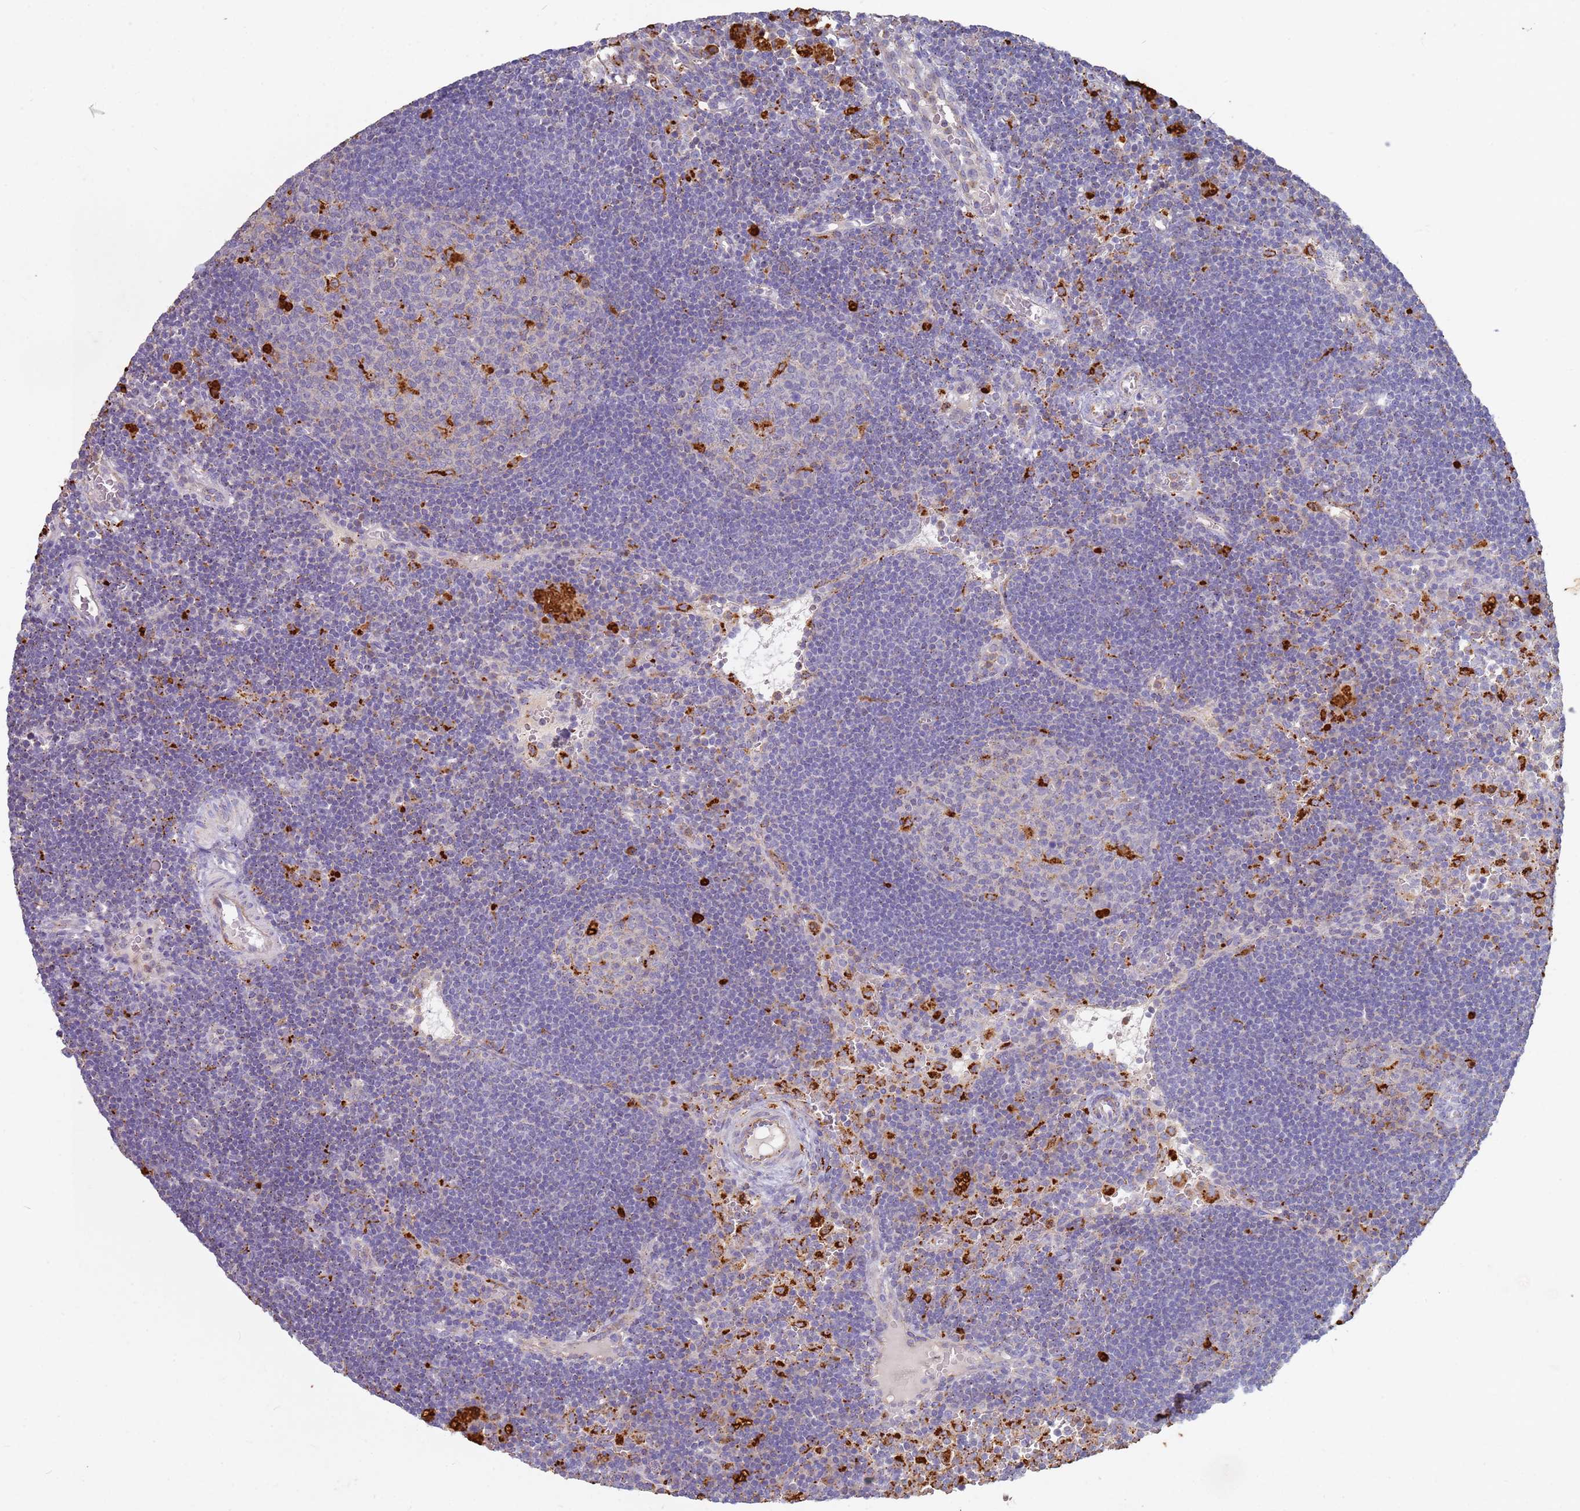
{"staining": {"intensity": "strong", "quantity": "<25%", "location": "cytoplasmic/membranous"}, "tissue": "lymph node", "cell_type": "Germinal center cells", "image_type": "normal", "snomed": [{"axis": "morphology", "description": "Normal tissue, NOS"}, {"axis": "topography", "description": "Lymph node"}], "caption": "Lymph node stained with DAB (3,3'-diaminobenzidine) IHC shows medium levels of strong cytoplasmic/membranous staining in about <25% of germinal center cells. The staining is performed using DAB (3,3'-diaminobenzidine) brown chromogen to label protein expression. The nuclei are counter-stained blue using hematoxylin.", "gene": "TMEM229B", "patient": {"sex": "male", "age": 62}}